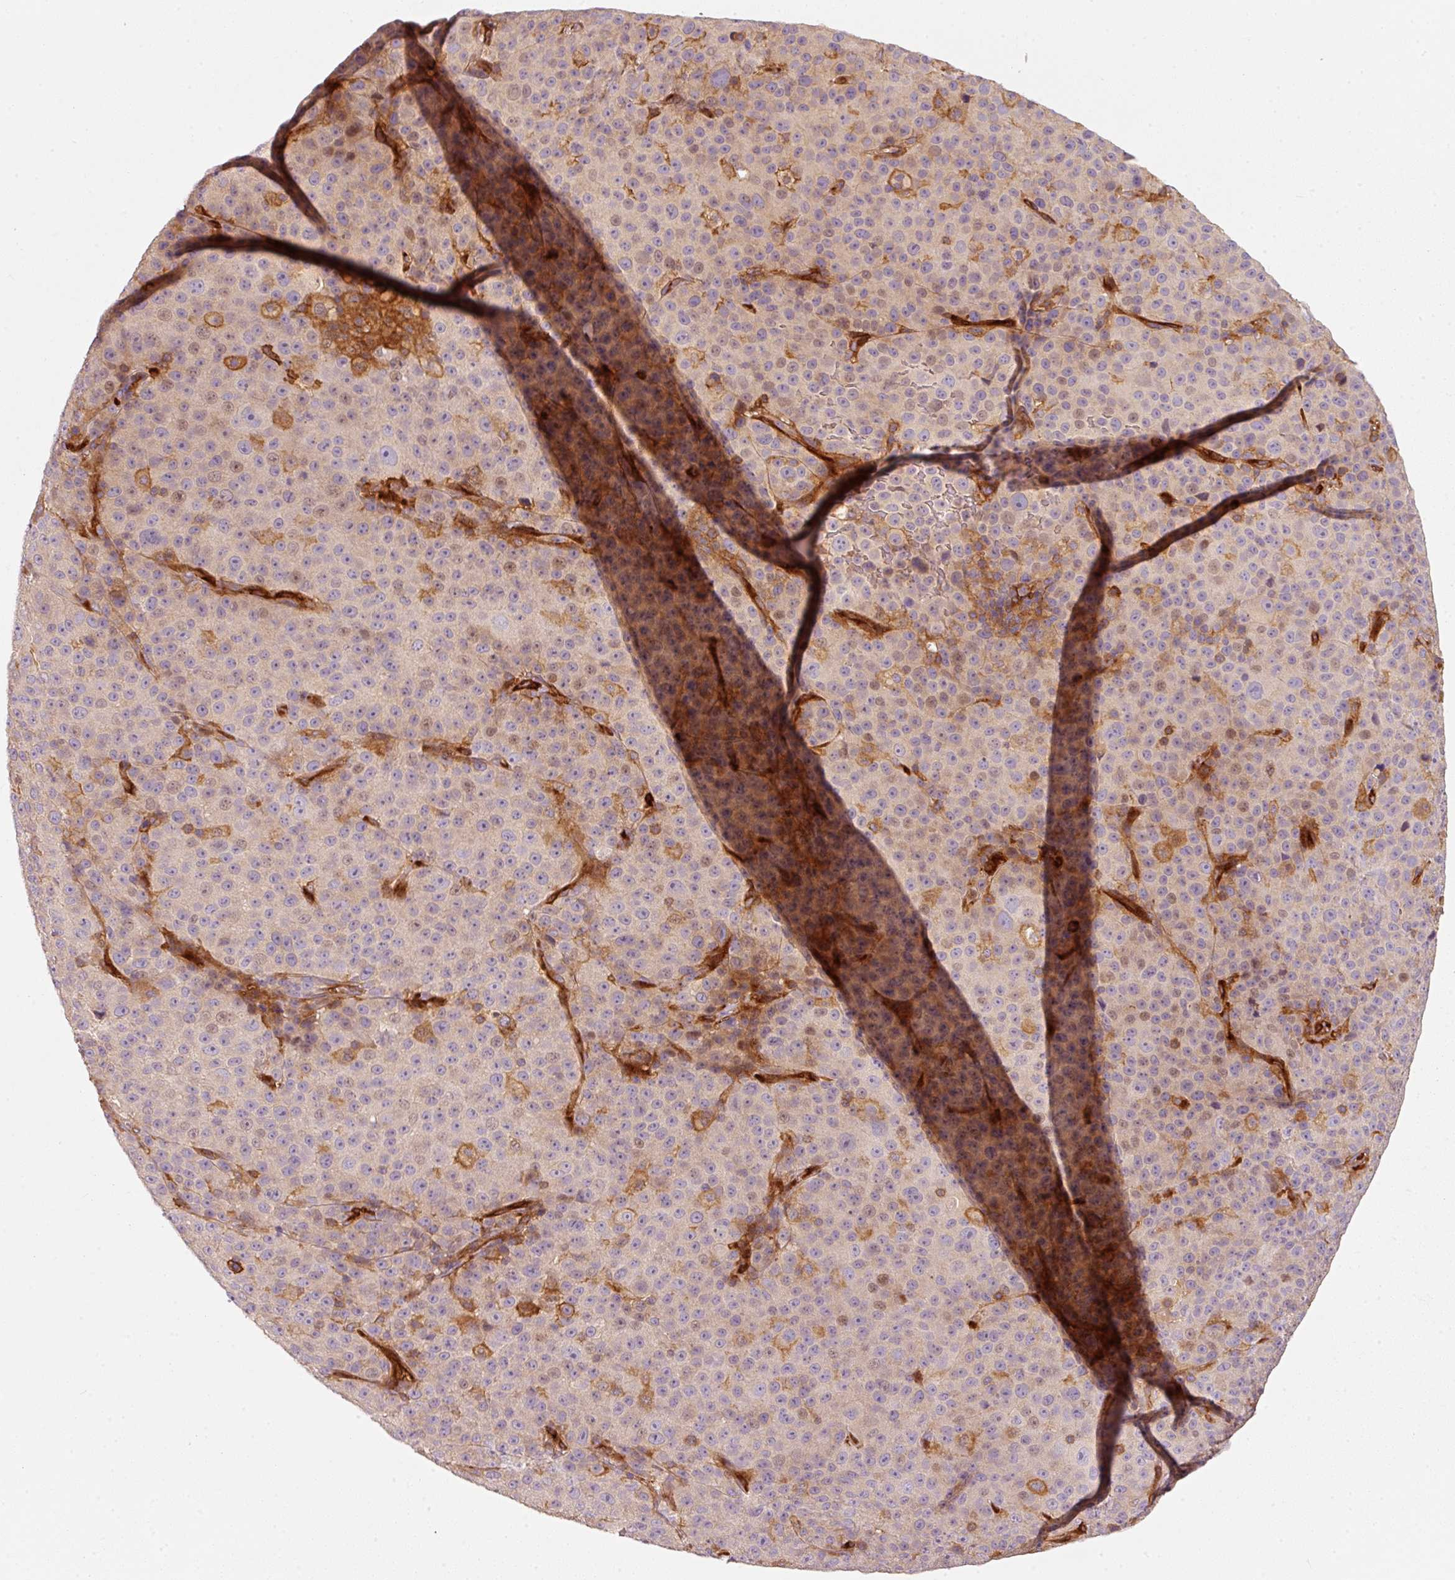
{"staining": {"intensity": "negative", "quantity": "none", "location": "none"}, "tissue": "melanoma", "cell_type": "Tumor cells", "image_type": "cancer", "snomed": [{"axis": "morphology", "description": "Malignant melanoma, Metastatic site"}, {"axis": "topography", "description": "Skin"}, {"axis": "topography", "description": "Lymph node"}], "caption": "DAB (3,3'-diaminobenzidine) immunohistochemical staining of malignant melanoma (metastatic site) demonstrates no significant expression in tumor cells.", "gene": "IQGAP2", "patient": {"sex": "male", "age": 66}}